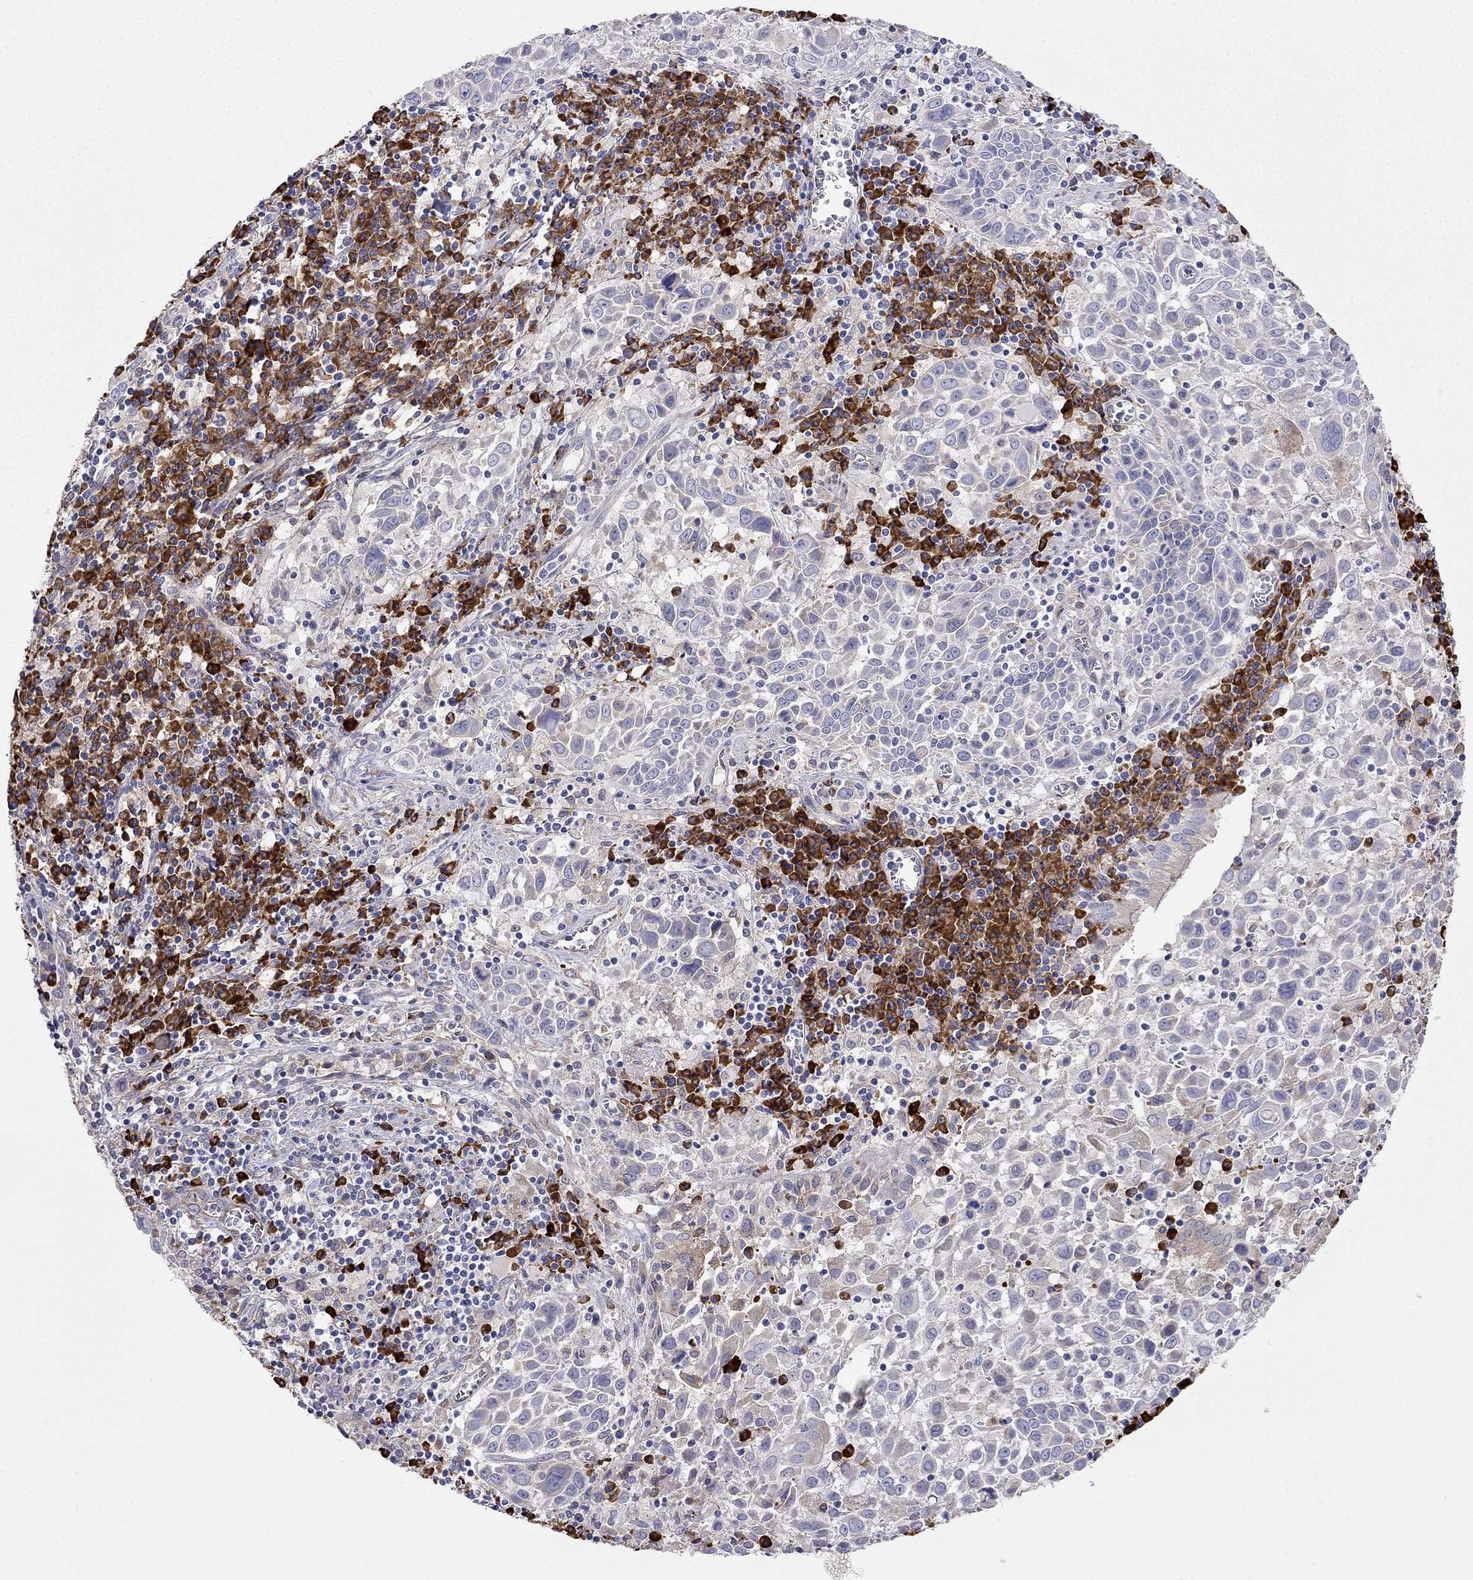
{"staining": {"intensity": "weak", "quantity": "<25%", "location": "cytoplasmic/membranous"}, "tissue": "lung cancer", "cell_type": "Tumor cells", "image_type": "cancer", "snomed": [{"axis": "morphology", "description": "Squamous cell carcinoma, NOS"}, {"axis": "topography", "description": "Lung"}], "caption": "The histopathology image displays no staining of tumor cells in squamous cell carcinoma (lung). (DAB (3,3'-diaminobenzidine) immunohistochemistry (IHC), high magnification).", "gene": "LONRF2", "patient": {"sex": "male", "age": 57}}